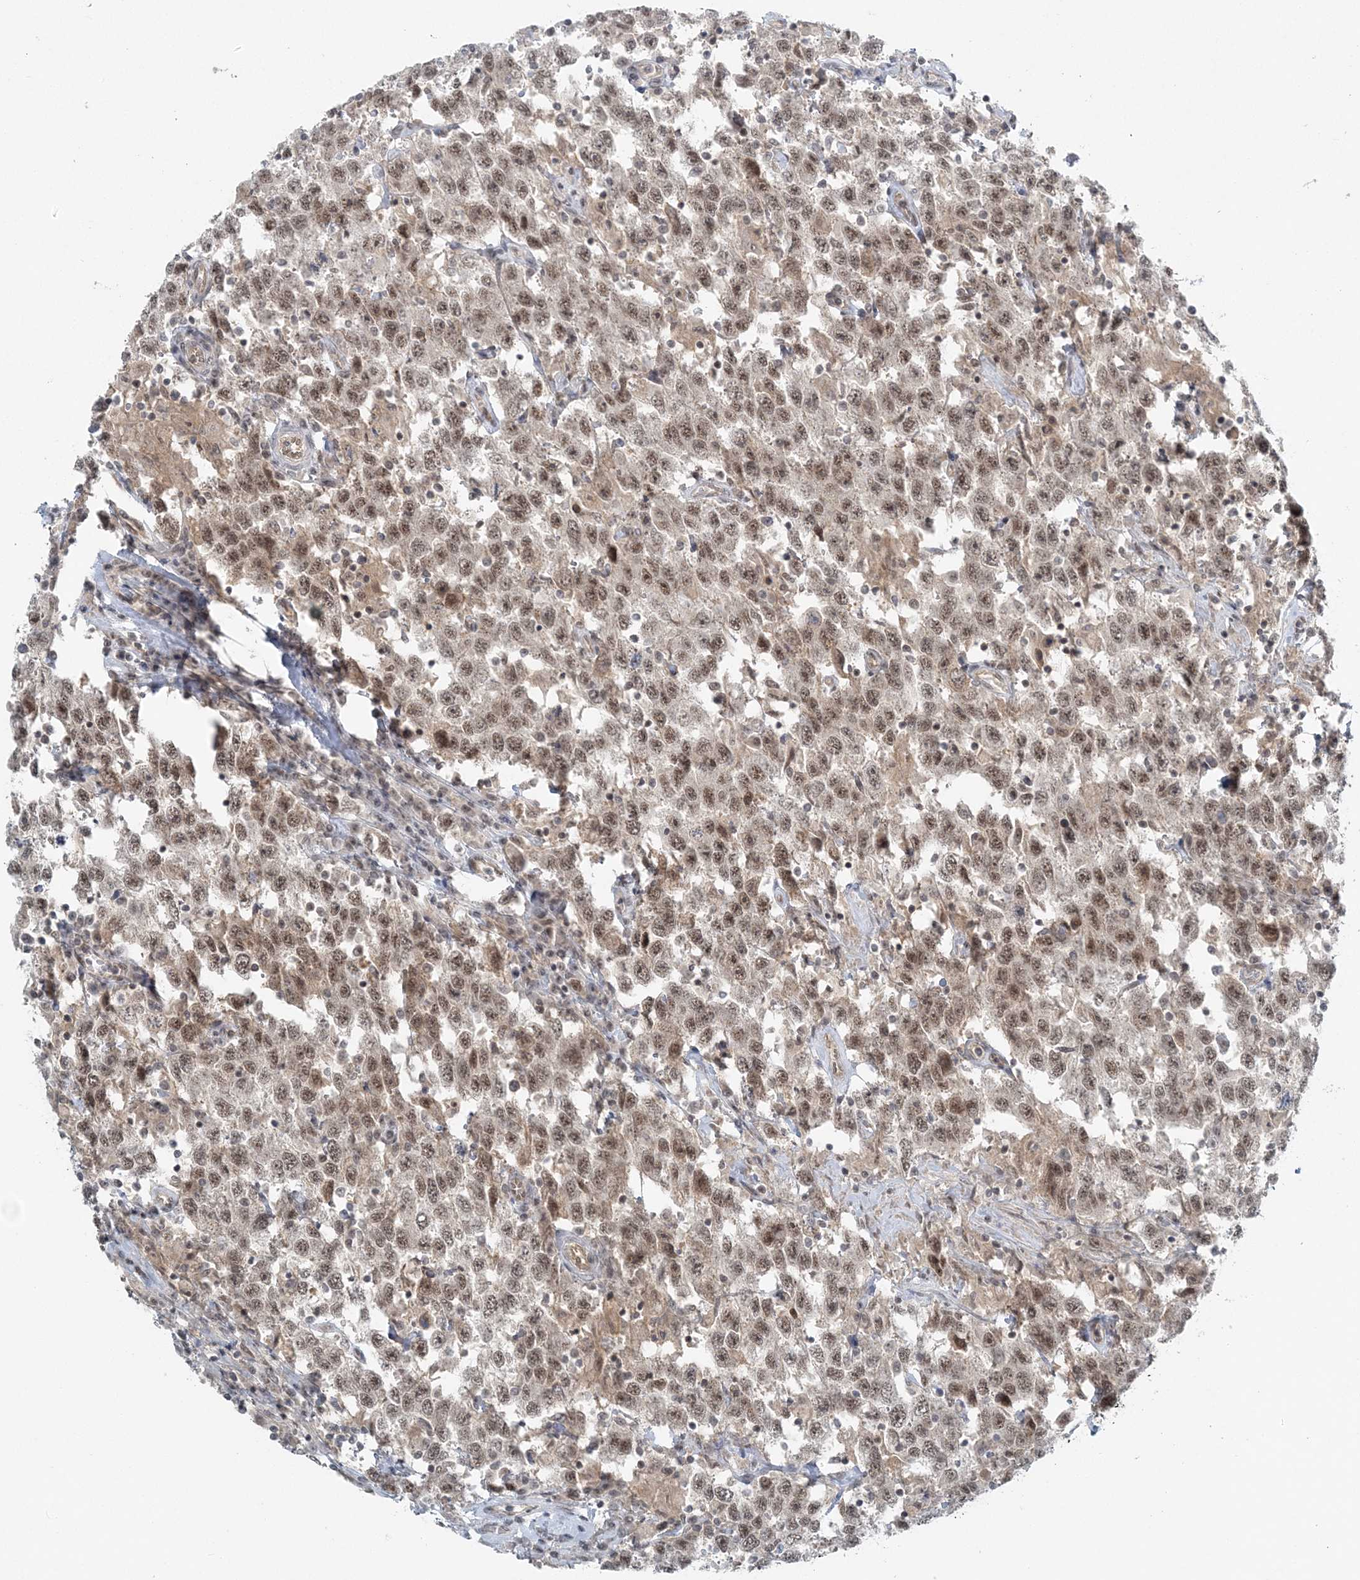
{"staining": {"intensity": "moderate", "quantity": ">75%", "location": "nuclear"}, "tissue": "testis cancer", "cell_type": "Tumor cells", "image_type": "cancer", "snomed": [{"axis": "morphology", "description": "Seminoma, NOS"}, {"axis": "topography", "description": "Testis"}], "caption": "Immunohistochemical staining of human seminoma (testis) demonstrates medium levels of moderate nuclear staining in about >75% of tumor cells. (Brightfield microscopy of DAB IHC at high magnification).", "gene": "ATP11A", "patient": {"sex": "male", "age": 41}}